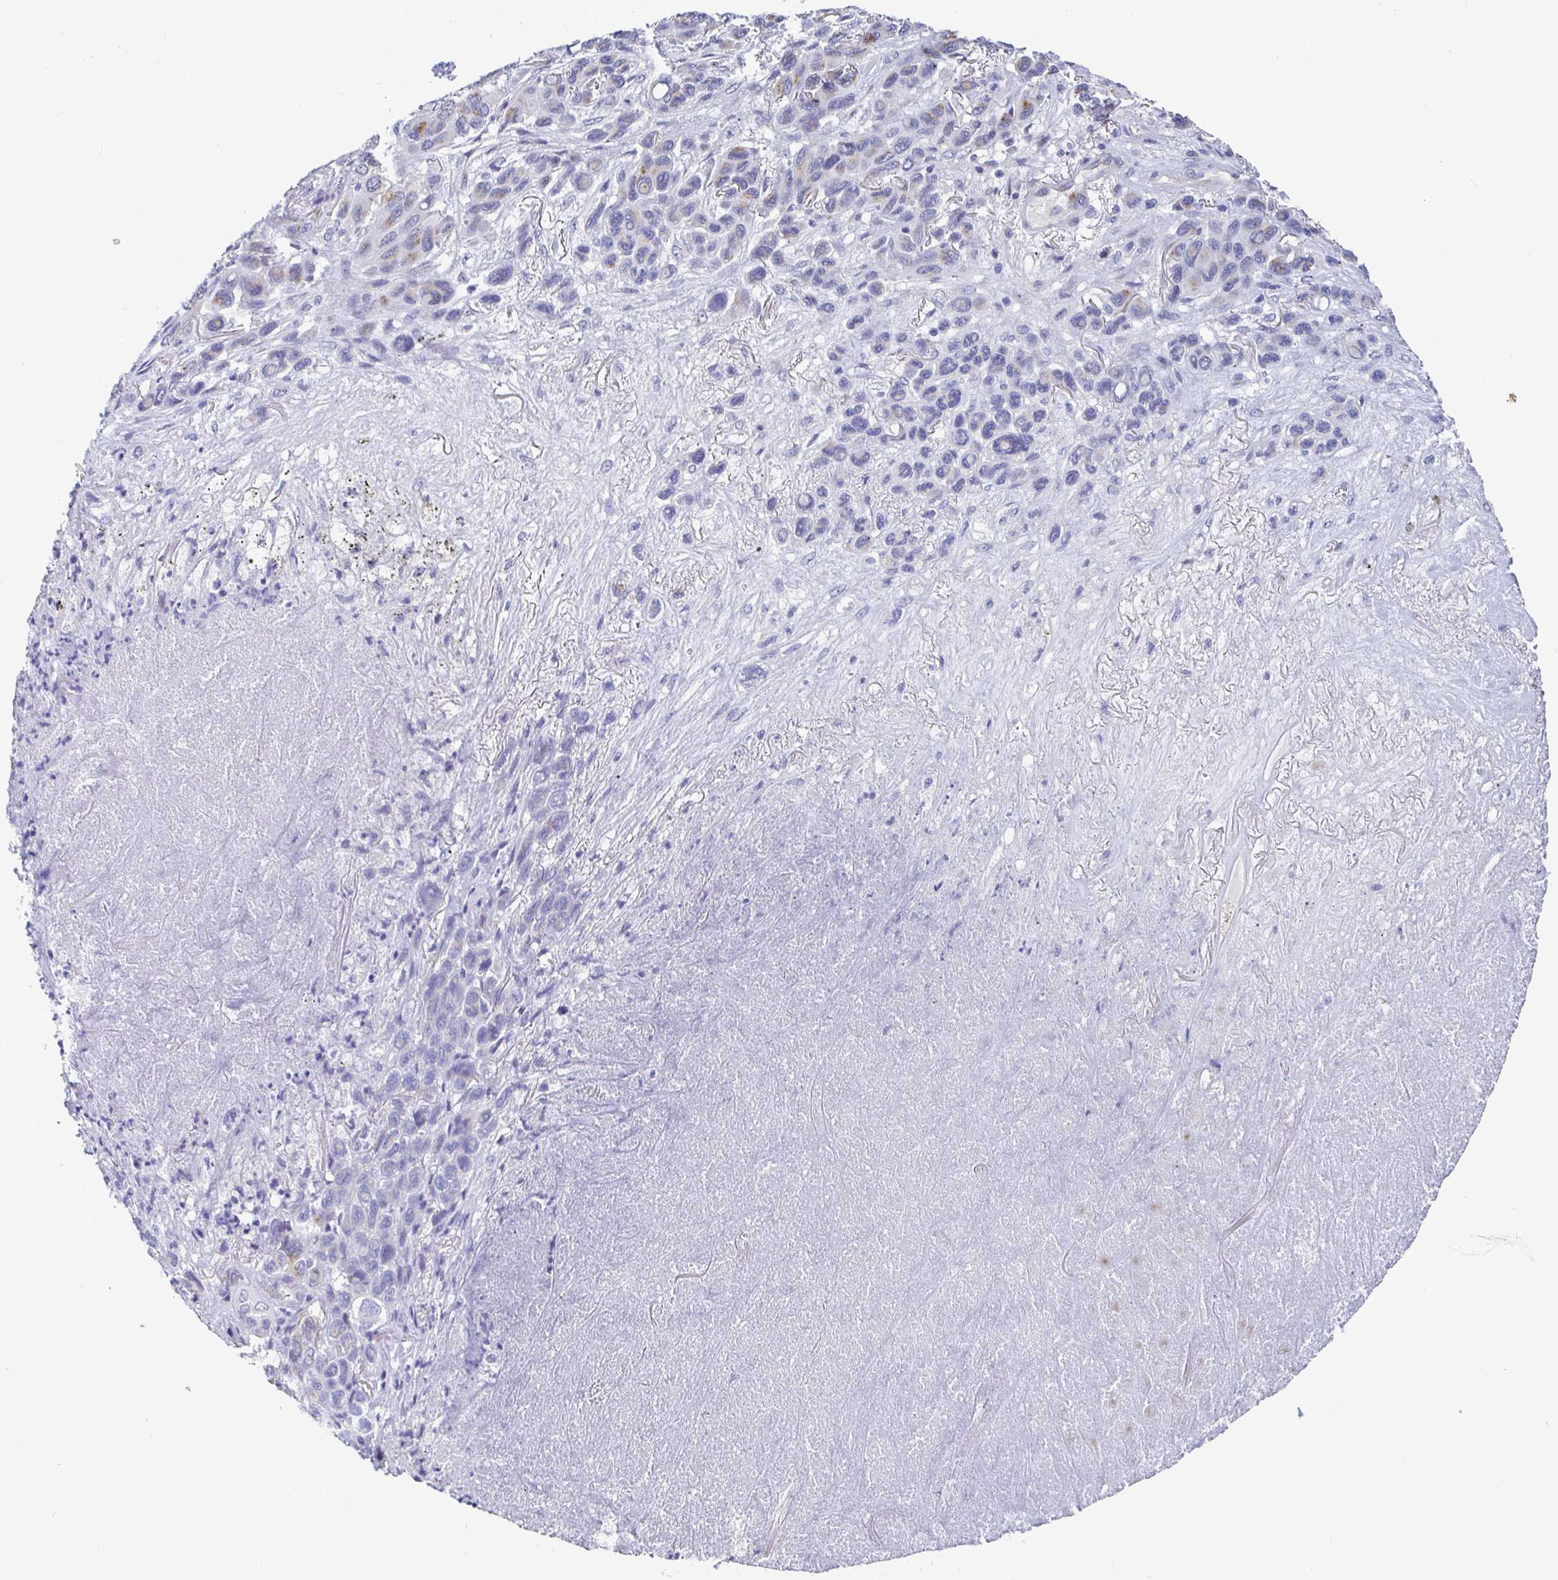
{"staining": {"intensity": "negative", "quantity": "none", "location": "none"}, "tissue": "melanoma", "cell_type": "Tumor cells", "image_type": "cancer", "snomed": [{"axis": "morphology", "description": "Malignant melanoma, Metastatic site"}, {"axis": "topography", "description": "Lung"}], "caption": "Tumor cells are negative for brown protein staining in malignant melanoma (metastatic site).", "gene": "TAS2R39", "patient": {"sex": "male", "age": 48}}